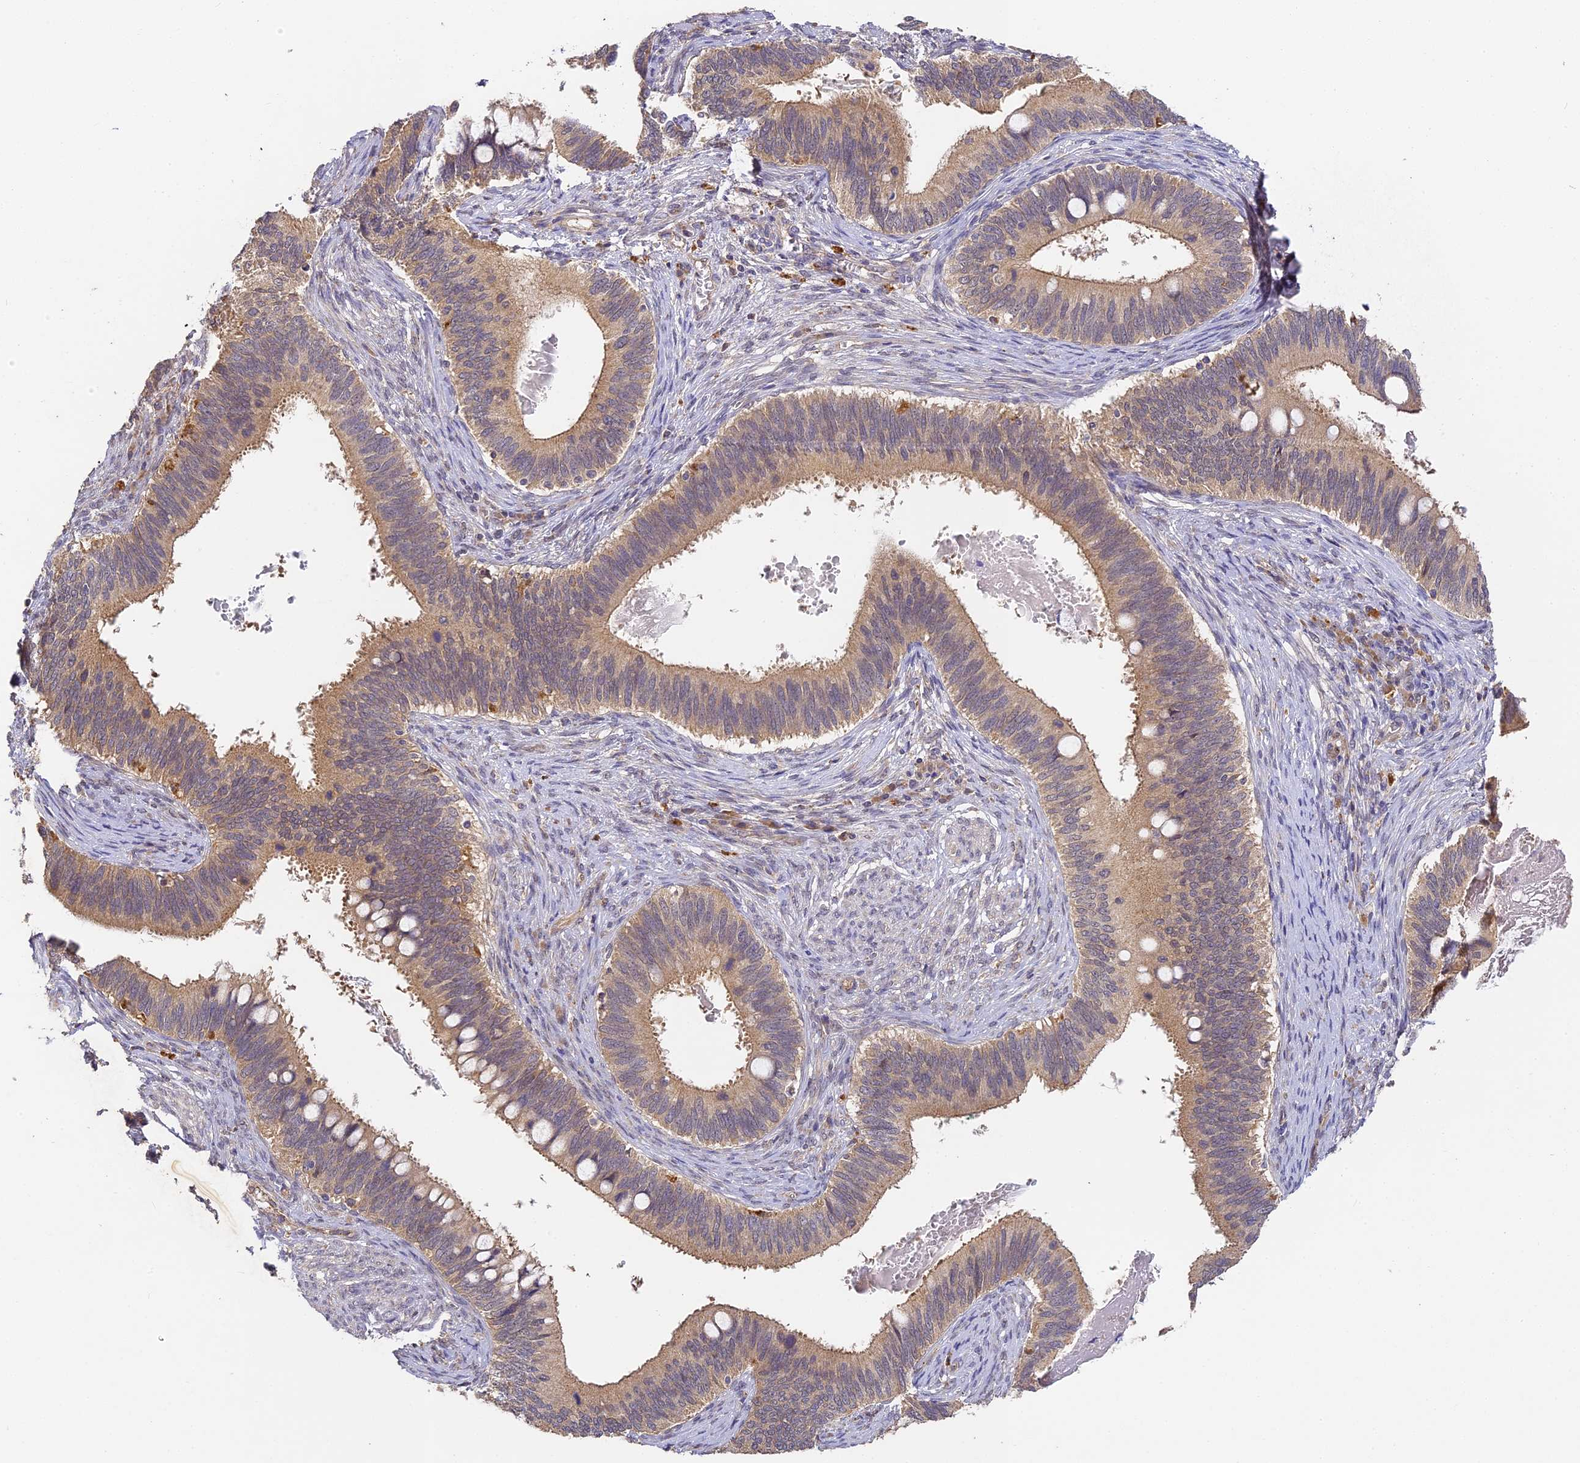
{"staining": {"intensity": "moderate", "quantity": ">75%", "location": "cytoplasmic/membranous"}, "tissue": "cervical cancer", "cell_type": "Tumor cells", "image_type": "cancer", "snomed": [{"axis": "morphology", "description": "Adenocarcinoma, NOS"}, {"axis": "topography", "description": "Cervix"}], "caption": "Protein expression analysis of human cervical cancer (adenocarcinoma) reveals moderate cytoplasmic/membranous positivity in approximately >75% of tumor cells.", "gene": "YAE1", "patient": {"sex": "female", "age": 42}}